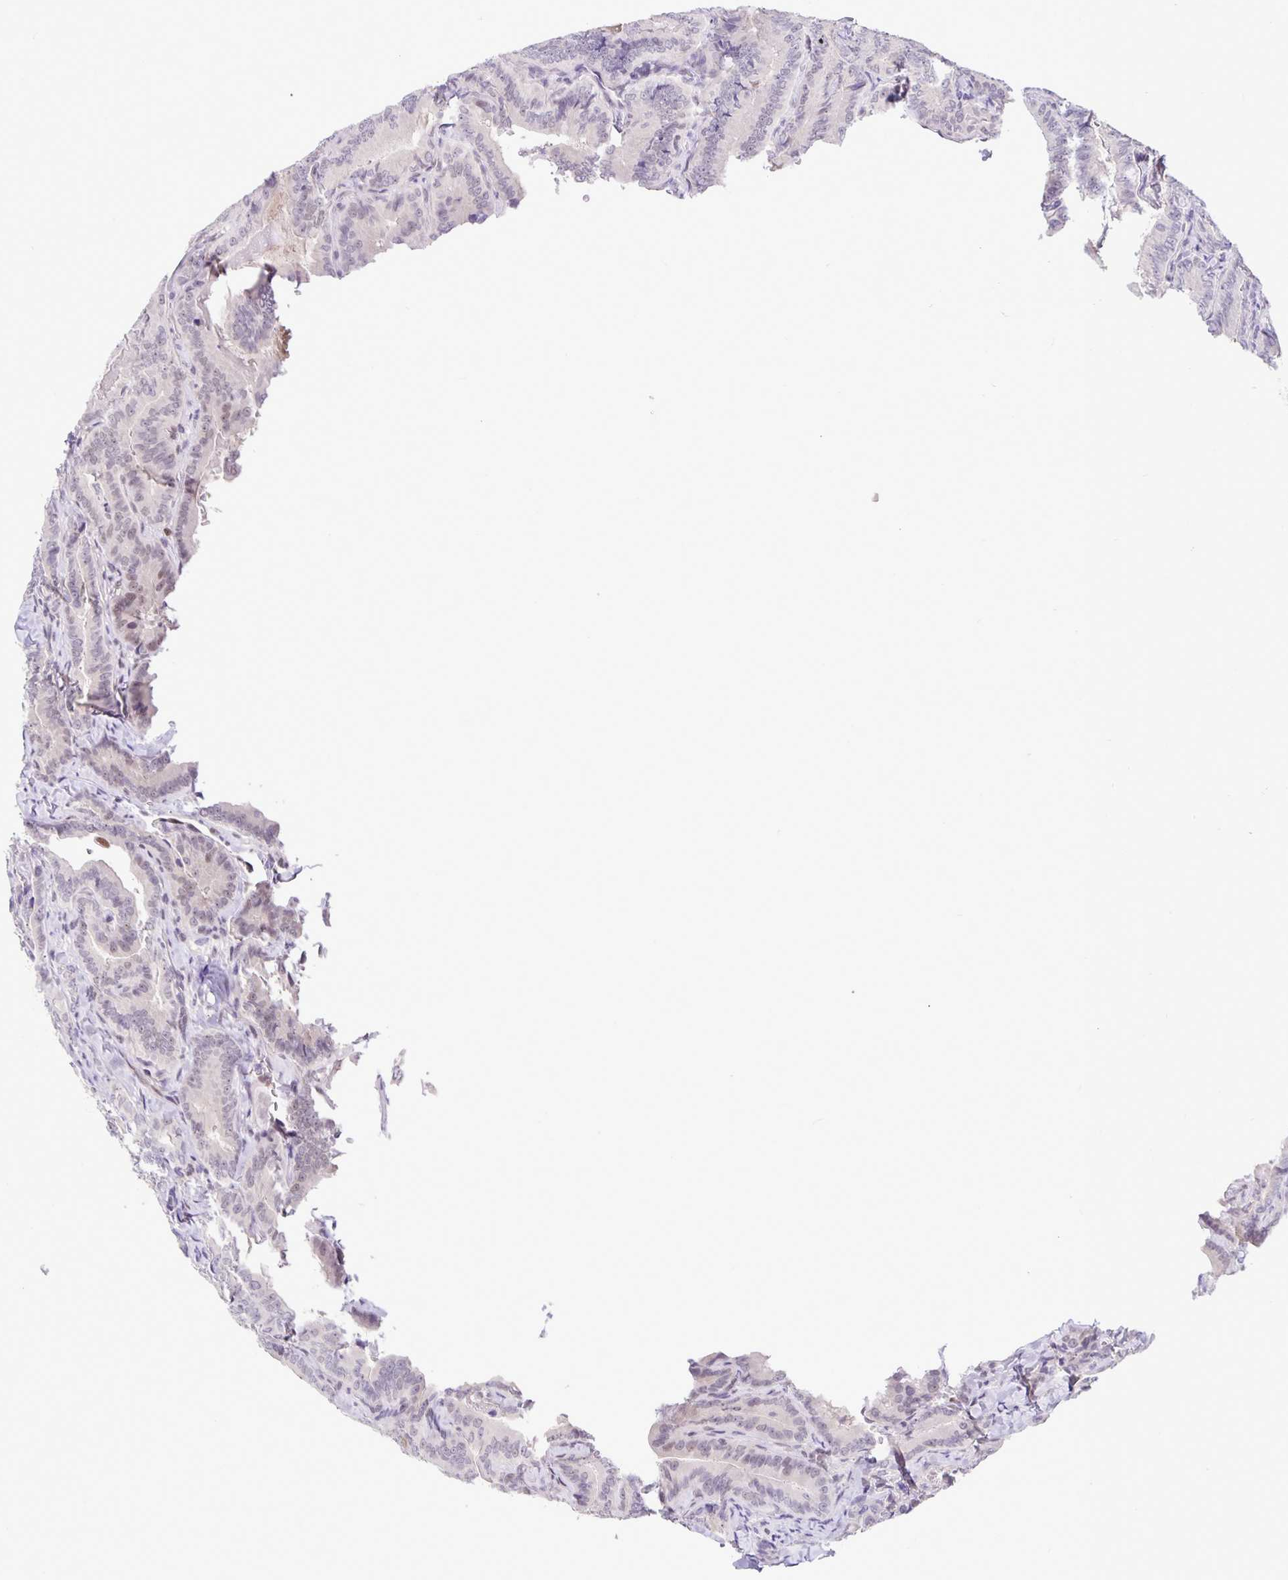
{"staining": {"intensity": "moderate", "quantity": "<25%", "location": "nuclear"}, "tissue": "thyroid cancer", "cell_type": "Tumor cells", "image_type": "cancer", "snomed": [{"axis": "morphology", "description": "Papillary adenocarcinoma, NOS"}, {"axis": "topography", "description": "Thyroid gland"}], "caption": "IHC staining of thyroid cancer (papillary adenocarcinoma), which displays low levels of moderate nuclear expression in about <25% of tumor cells indicating moderate nuclear protein staining. The staining was performed using DAB (brown) for protein detection and nuclei were counterstained in hematoxylin (blue).", "gene": "FOSL2", "patient": {"sex": "male", "age": 61}}